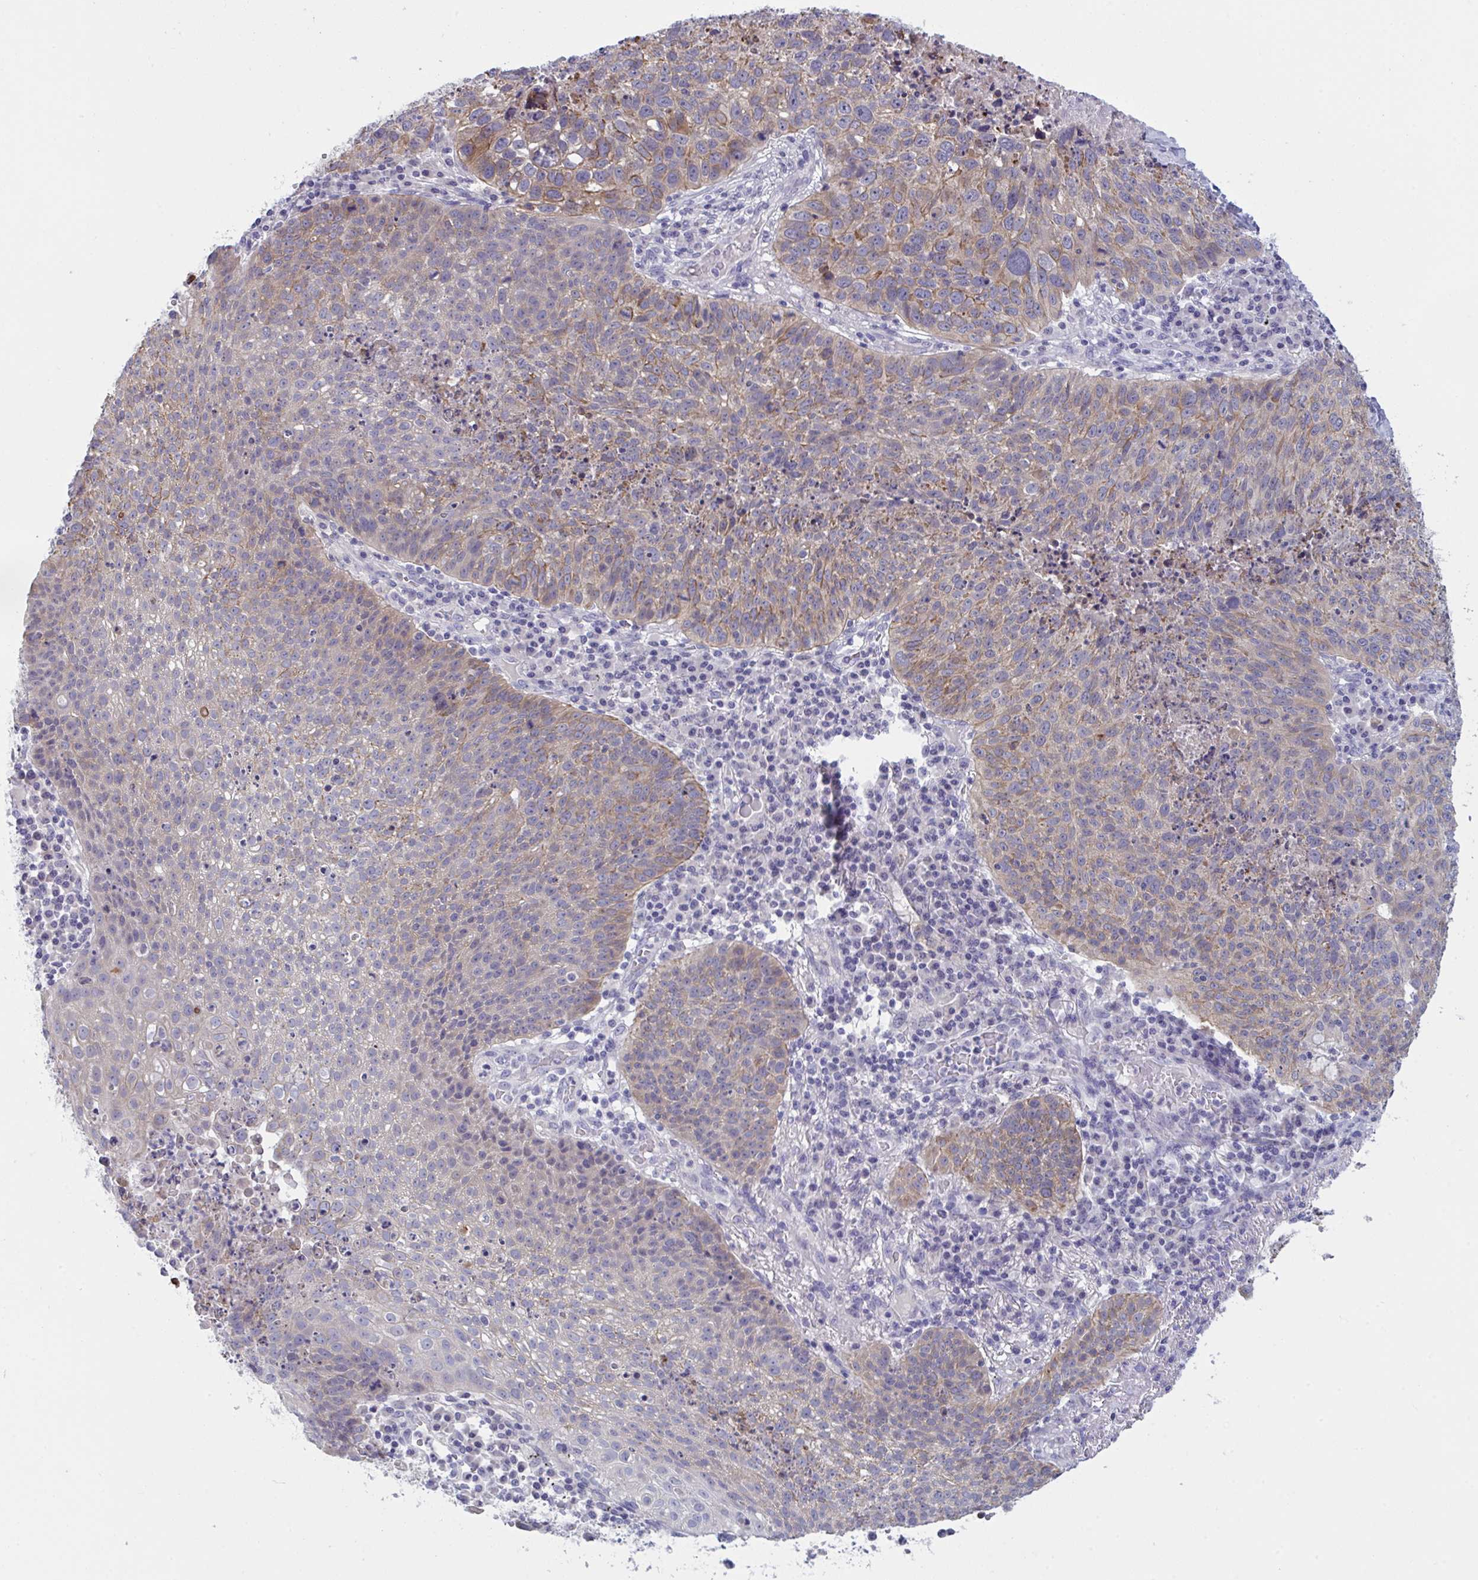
{"staining": {"intensity": "weak", "quantity": "25%-75%", "location": "cytoplasmic/membranous"}, "tissue": "lung cancer", "cell_type": "Tumor cells", "image_type": "cancer", "snomed": [{"axis": "morphology", "description": "Squamous cell carcinoma, NOS"}, {"axis": "topography", "description": "Lung"}], "caption": "Immunohistochemistry (IHC) image of neoplastic tissue: human lung squamous cell carcinoma stained using immunohistochemistry (IHC) shows low levels of weak protein expression localized specifically in the cytoplasmic/membranous of tumor cells, appearing as a cytoplasmic/membranous brown color.", "gene": "TENT5D", "patient": {"sex": "male", "age": 63}}